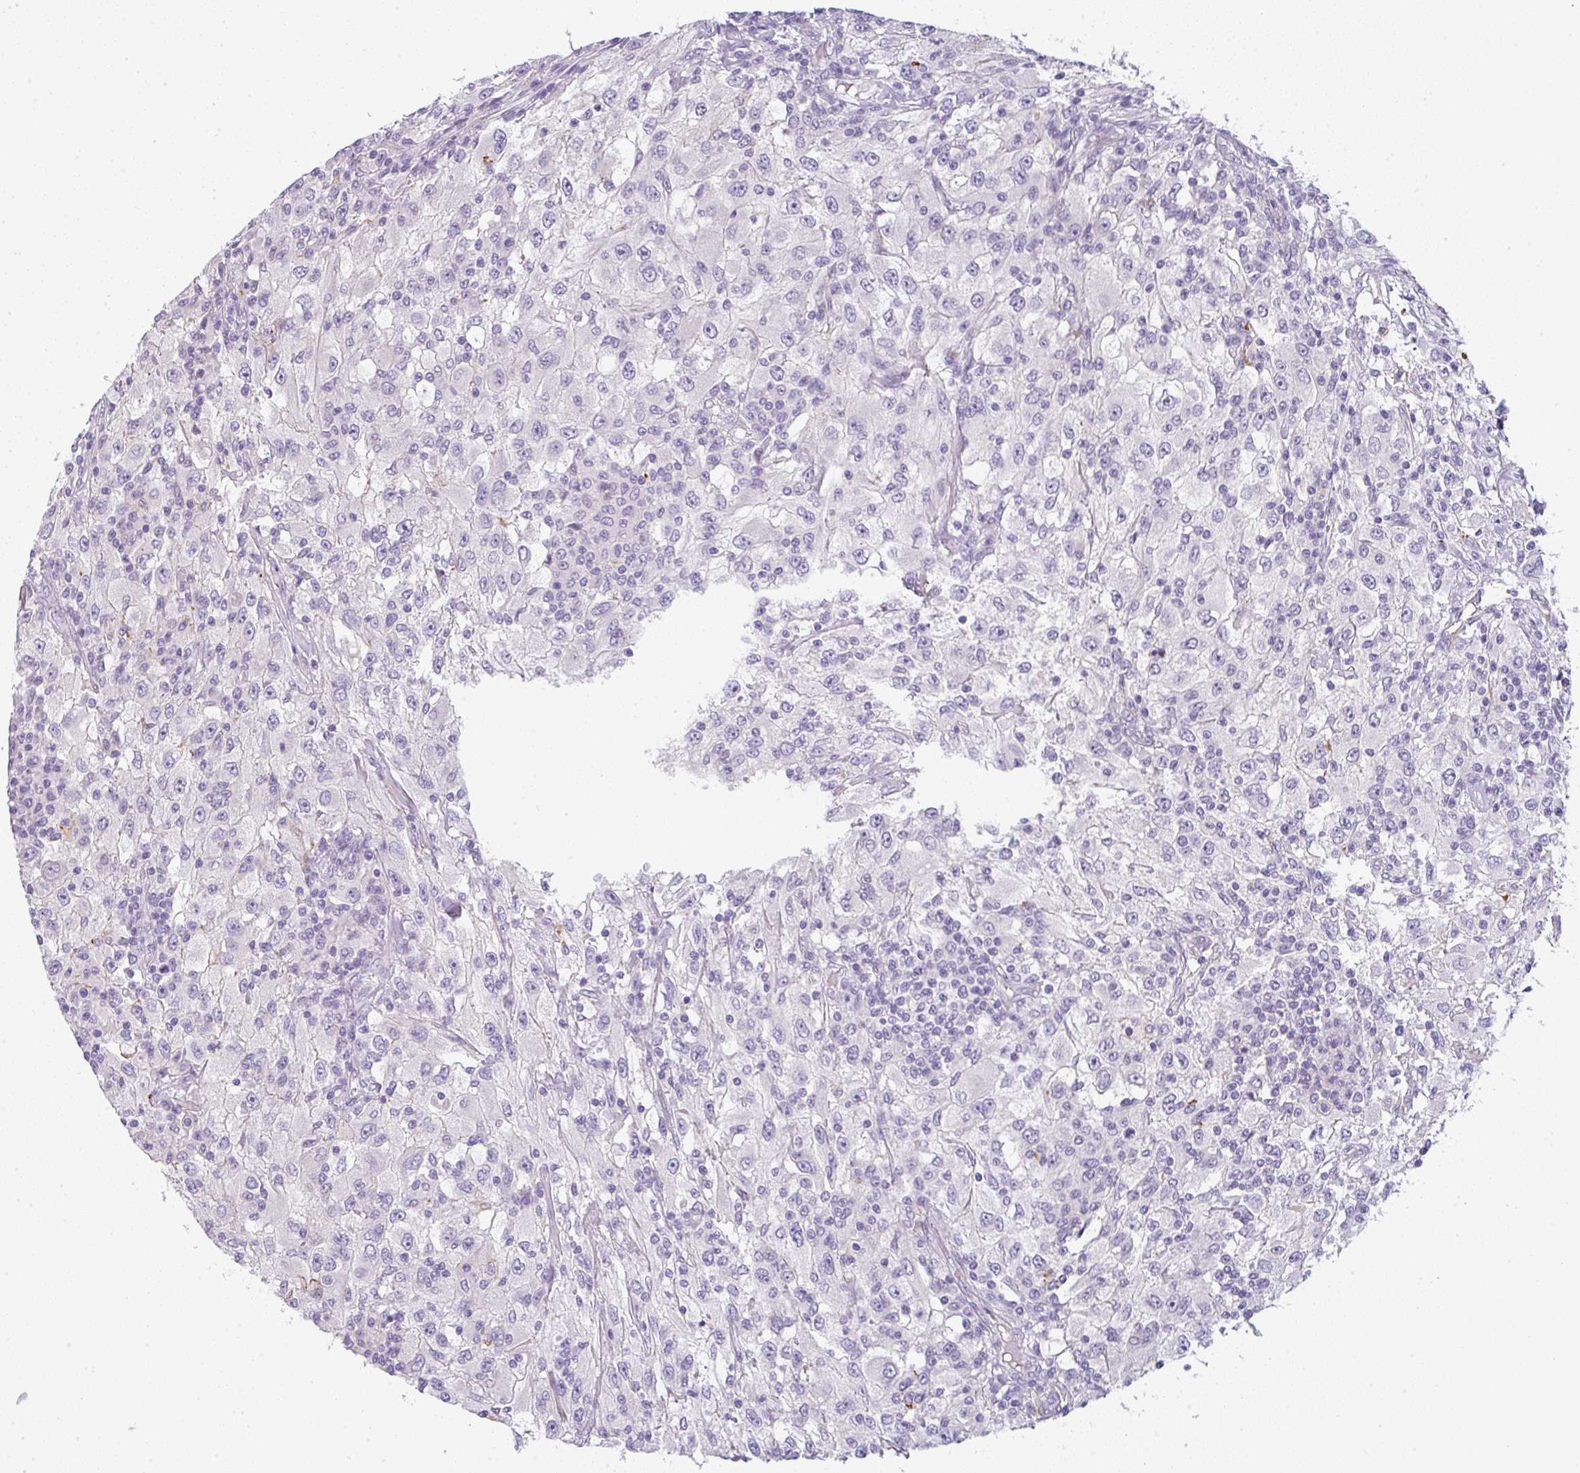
{"staining": {"intensity": "negative", "quantity": "none", "location": "none"}, "tissue": "renal cancer", "cell_type": "Tumor cells", "image_type": "cancer", "snomed": [{"axis": "morphology", "description": "Adenocarcinoma, NOS"}, {"axis": "topography", "description": "Kidney"}], "caption": "Immunohistochemistry image of neoplastic tissue: renal adenocarcinoma stained with DAB (3,3'-diaminobenzidine) displays no significant protein expression in tumor cells.", "gene": "LPAR4", "patient": {"sex": "female", "age": 67}}